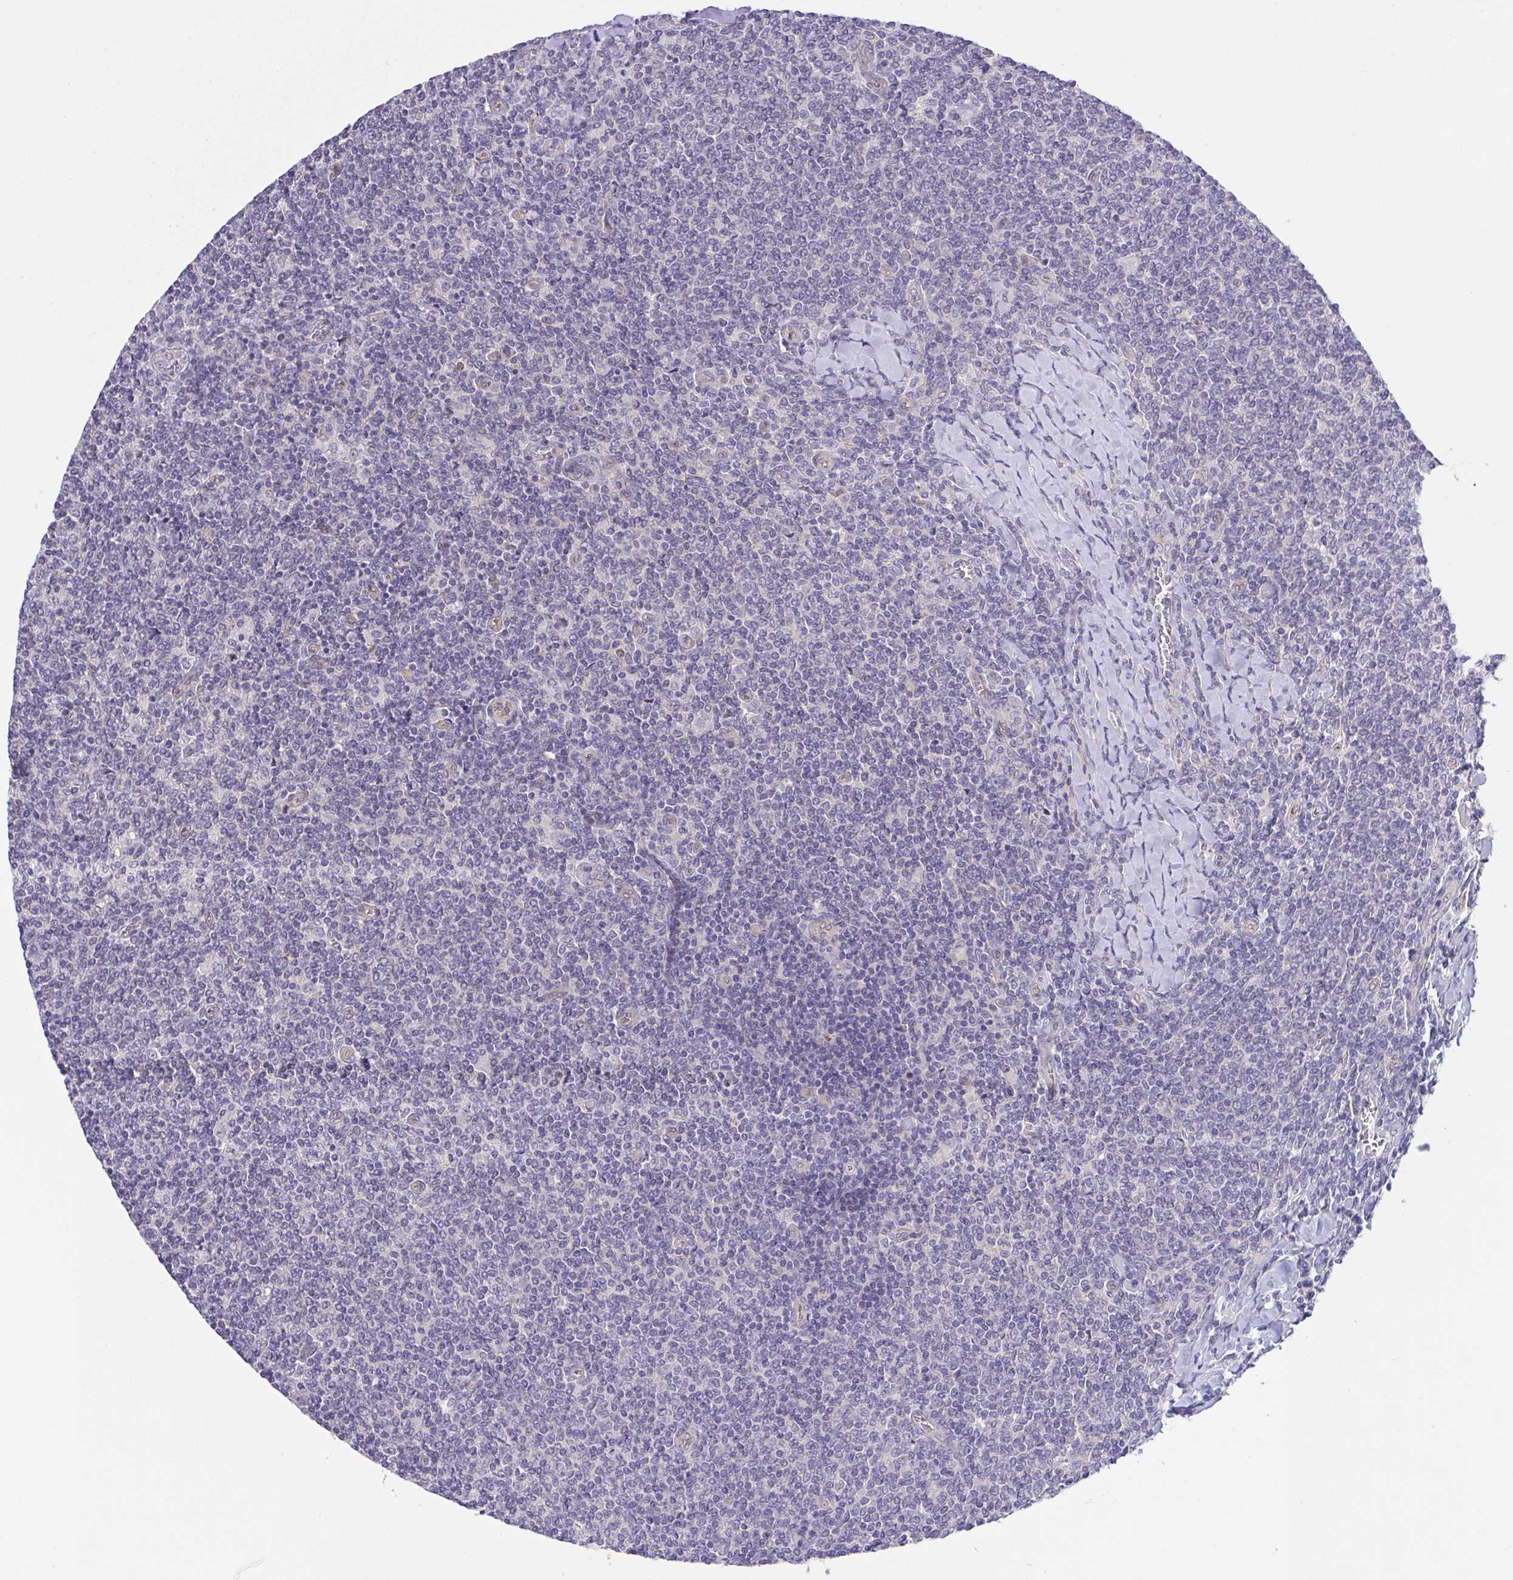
{"staining": {"intensity": "negative", "quantity": "none", "location": "none"}, "tissue": "lymphoma", "cell_type": "Tumor cells", "image_type": "cancer", "snomed": [{"axis": "morphology", "description": "Malignant lymphoma, non-Hodgkin's type, Low grade"}, {"axis": "topography", "description": "Lymph node"}], "caption": "DAB immunohistochemical staining of human lymphoma demonstrates no significant staining in tumor cells.", "gene": "RHOXF1", "patient": {"sex": "male", "age": 52}}